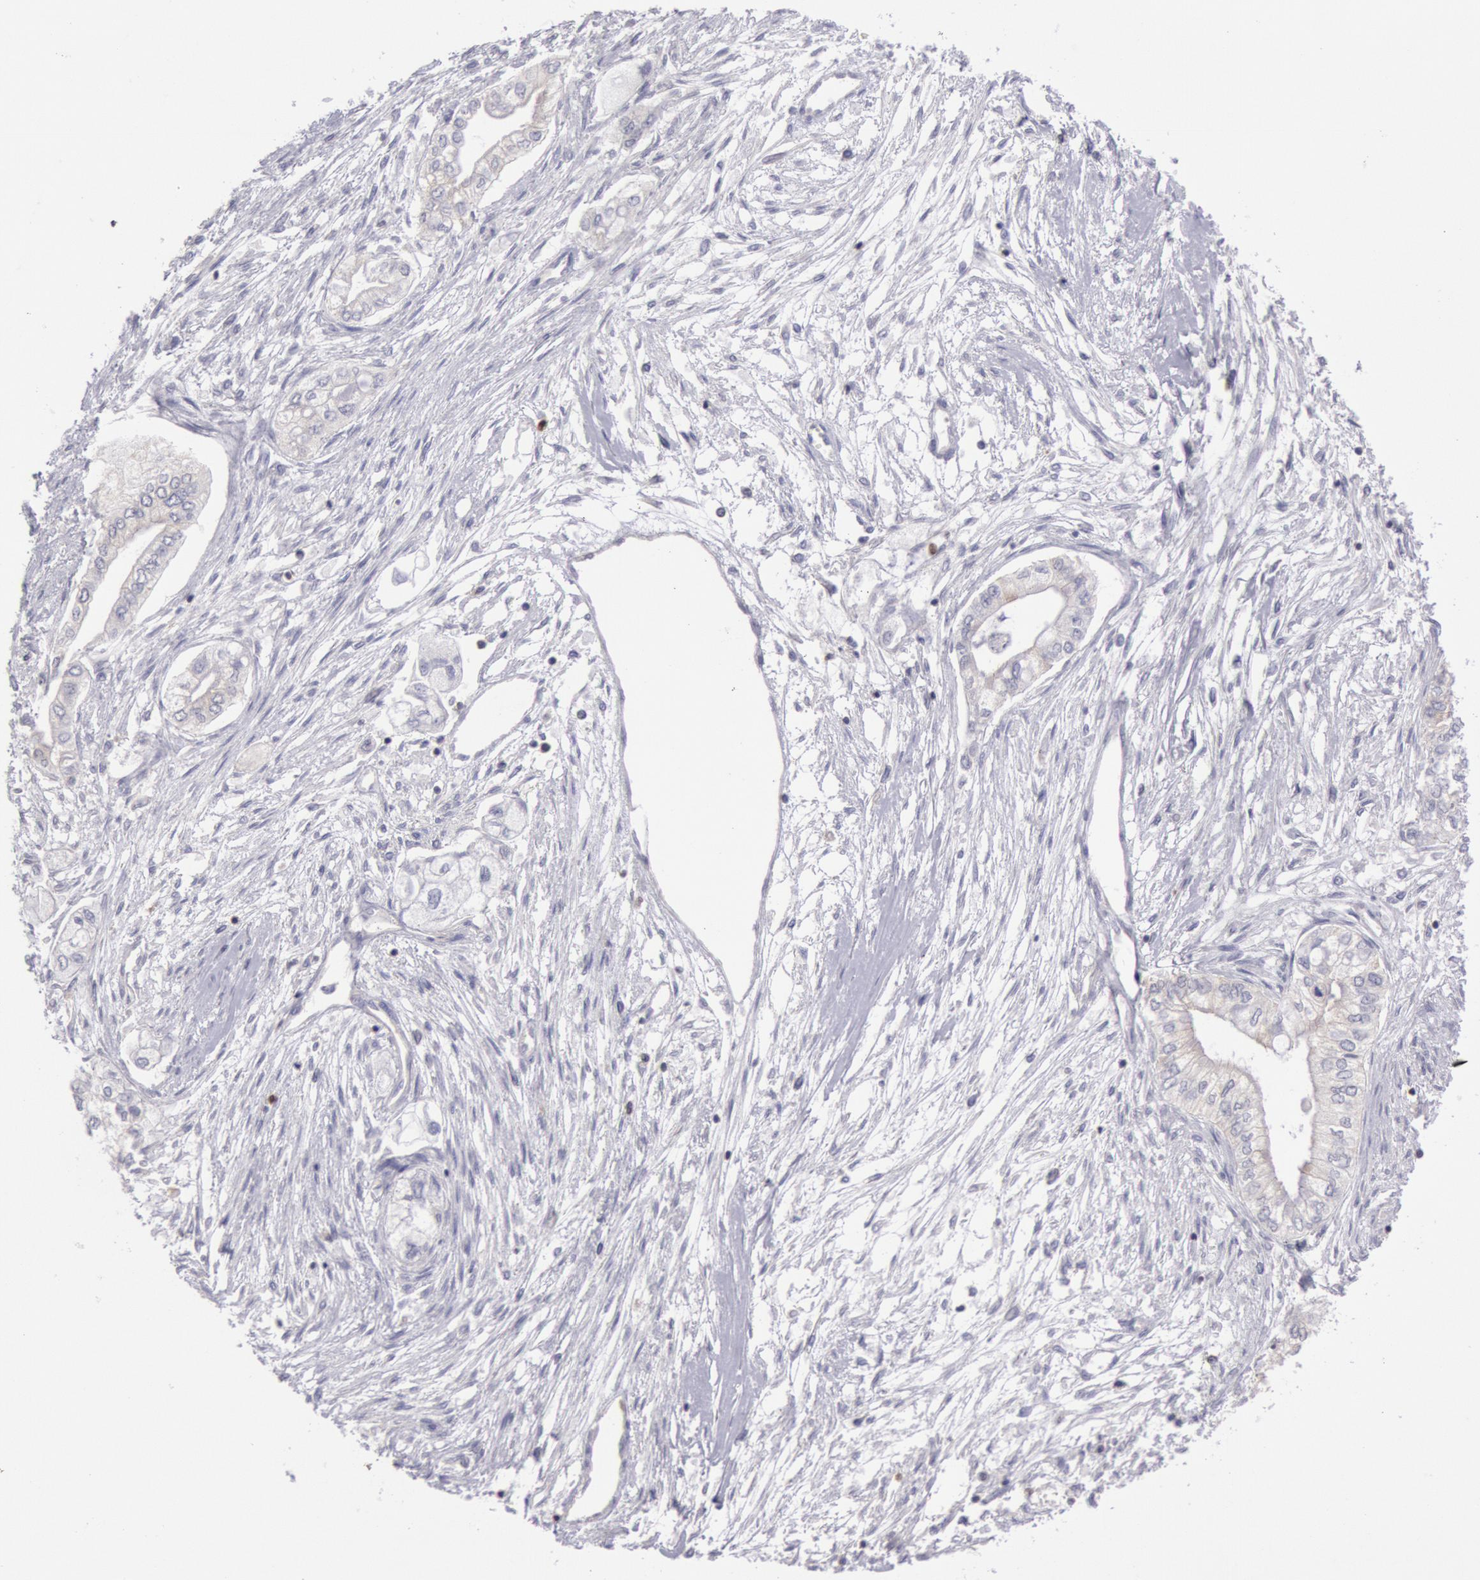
{"staining": {"intensity": "negative", "quantity": "none", "location": "none"}, "tissue": "pancreatic cancer", "cell_type": "Tumor cells", "image_type": "cancer", "snomed": [{"axis": "morphology", "description": "Adenocarcinoma, NOS"}, {"axis": "topography", "description": "Pancreas"}], "caption": "High power microscopy micrograph of an IHC photomicrograph of pancreatic cancer (adenocarcinoma), revealing no significant staining in tumor cells. Brightfield microscopy of immunohistochemistry stained with DAB (brown) and hematoxylin (blue), captured at high magnification.", "gene": "RAB27A", "patient": {"sex": "male", "age": 79}}